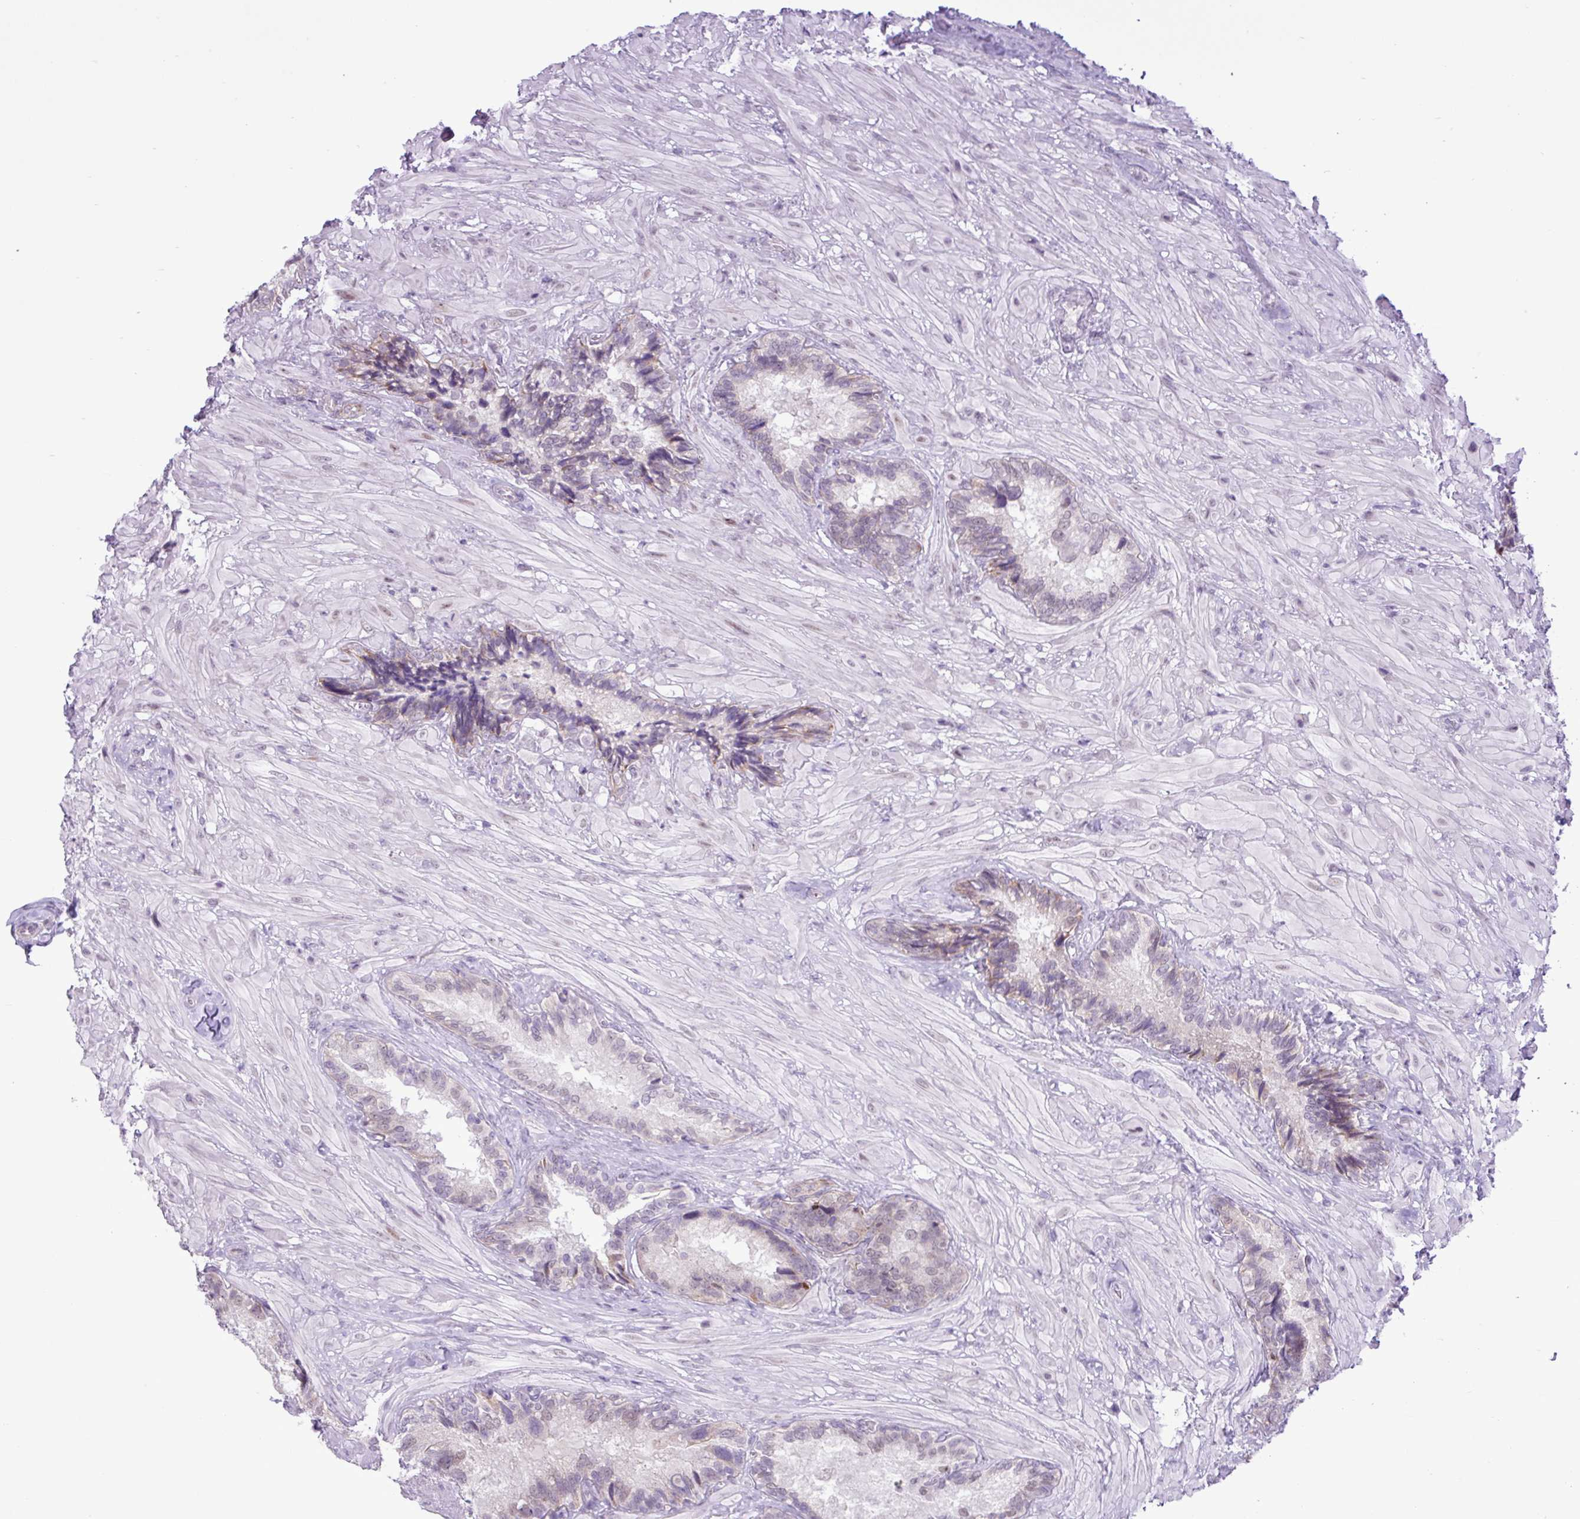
{"staining": {"intensity": "weak", "quantity": "<25%", "location": "nuclear"}, "tissue": "seminal vesicle", "cell_type": "Glandular cells", "image_type": "normal", "snomed": [{"axis": "morphology", "description": "Normal tissue, NOS"}, {"axis": "topography", "description": "Seminal veicle"}], "caption": "High magnification brightfield microscopy of unremarkable seminal vesicle stained with DAB (3,3'-diaminobenzidine) (brown) and counterstained with hematoxylin (blue): glandular cells show no significant expression. The staining is performed using DAB brown chromogen with nuclei counter-stained in using hematoxylin.", "gene": "ELOA2", "patient": {"sex": "male", "age": 62}}